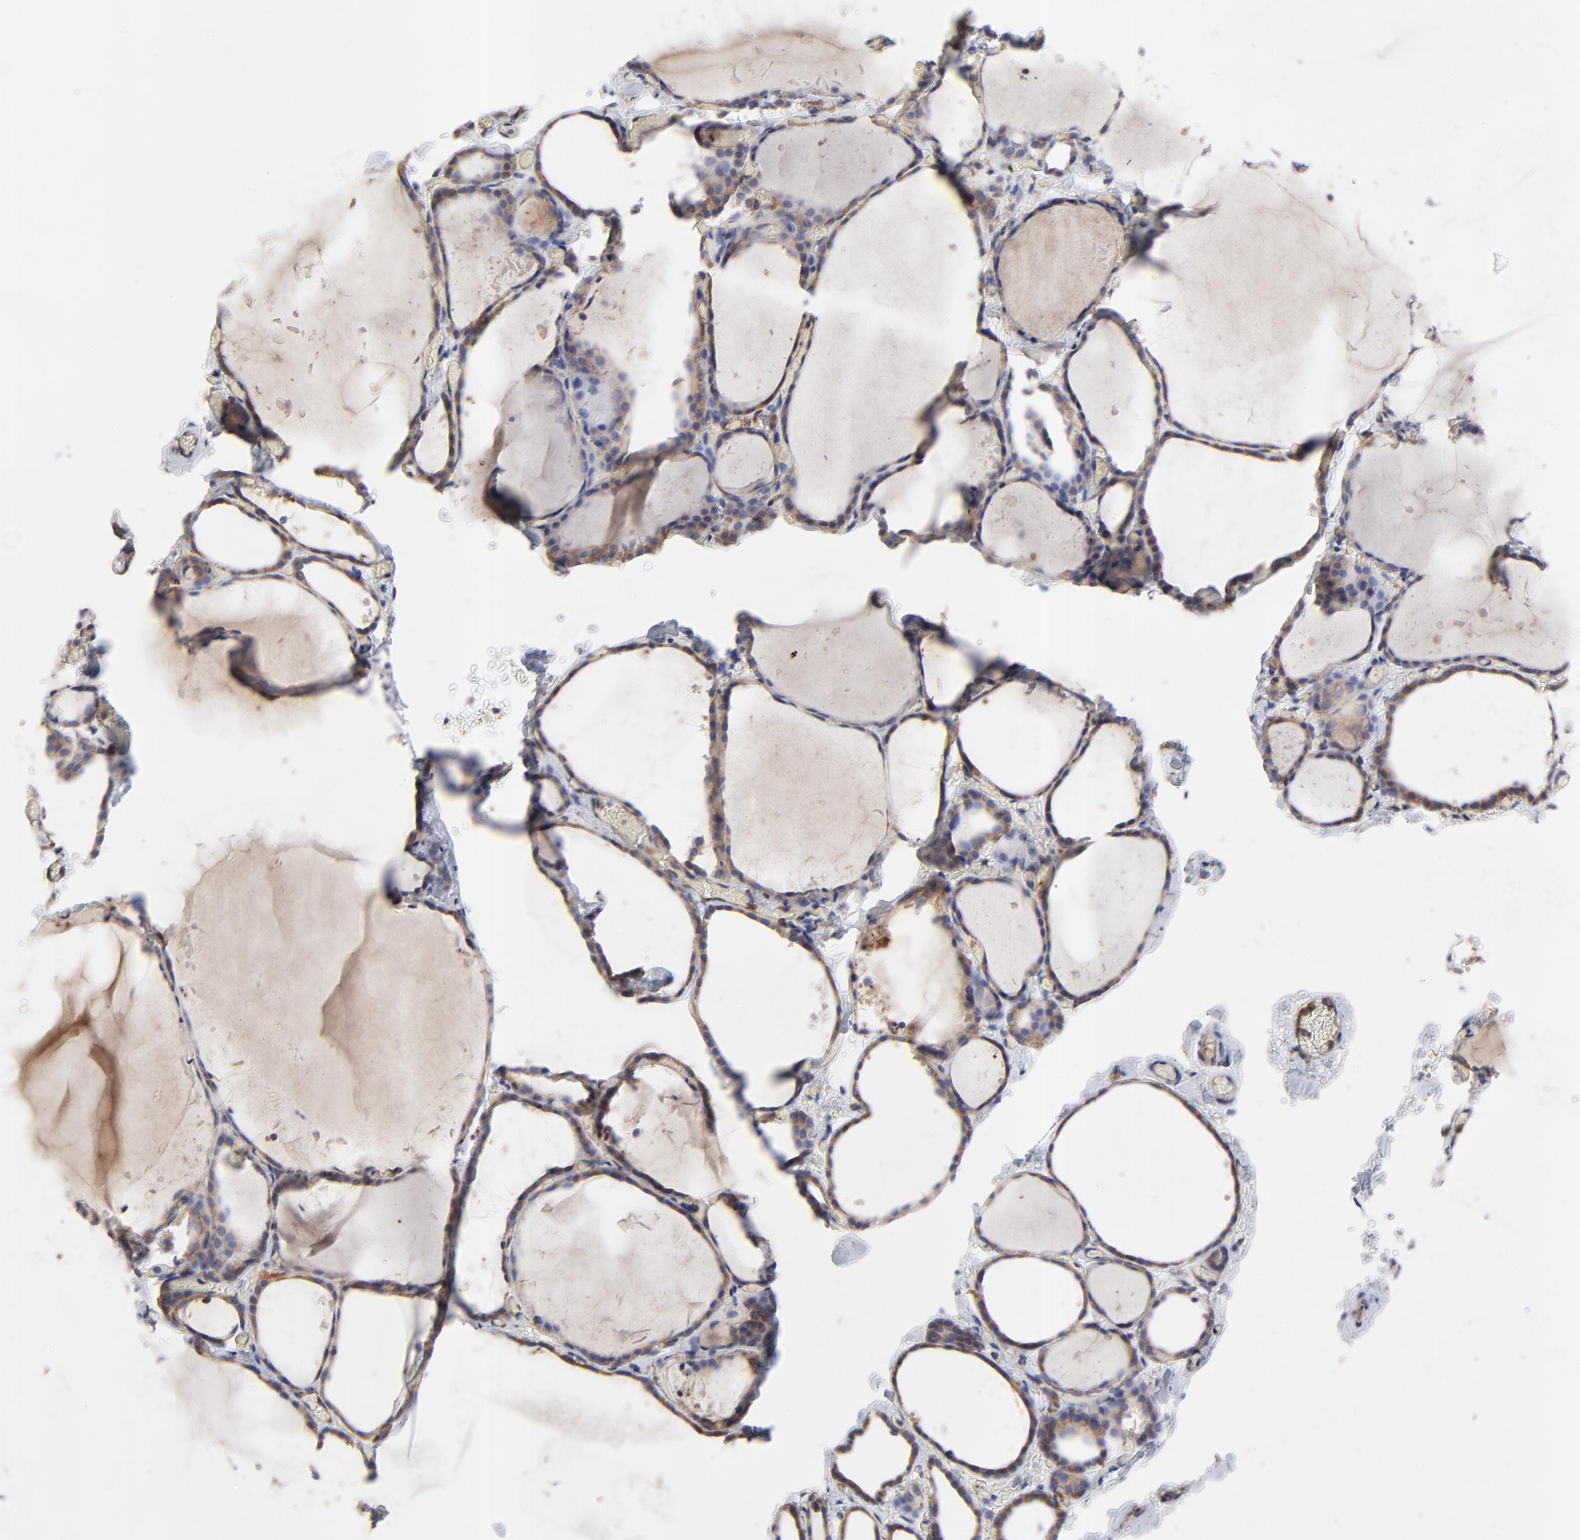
{"staining": {"intensity": "weak", "quantity": "25%-75%", "location": "cytoplasmic/membranous"}, "tissue": "thyroid gland", "cell_type": "Glandular cells", "image_type": "normal", "snomed": [{"axis": "morphology", "description": "Normal tissue, NOS"}, {"axis": "topography", "description": "Thyroid gland"}], "caption": "Immunohistochemistry of normal human thyroid gland demonstrates low levels of weak cytoplasmic/membranous expression in about 25%-75% of glandular cells.", "gene": "SULF2", "patient": {"sex": "female", "age": 22}}